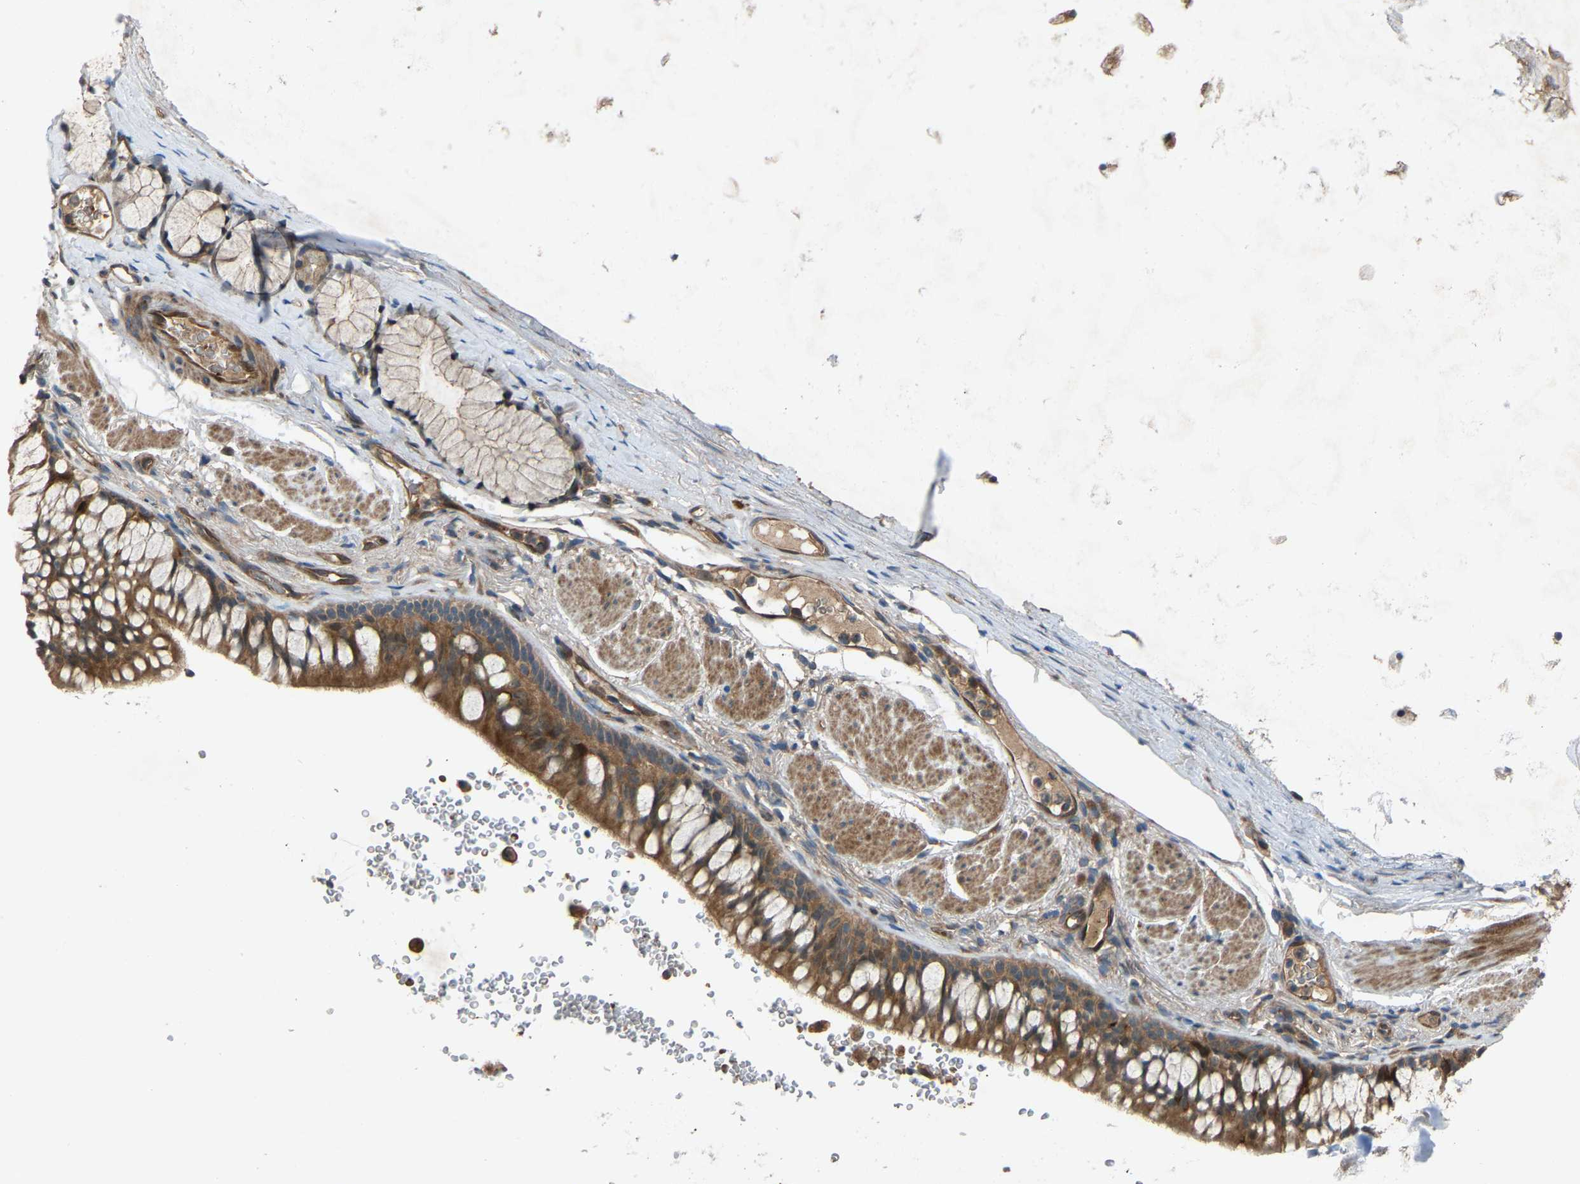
{"staining": {"intensity": "moderate", "quantity": ">75%", "location": "cytoplasmic/membranous"}, "tissue": "bronchus", "cell_type": "Respiratory epithelial cells", "image_type": "normal", "snomed": [{"axis": "morphology", "description": "Normal tissue, NOS"}, {"axis": "topography", "description": "Cartilage tissue"}, {"axis": "topography", "description": "Bronchus"}], "caption": "Immunohistochemistry micrograph of normal bronchus: human bronchus stained using IHC exhibits medium levels of moderate protein expression localized specifically in the cytoplasmic/membranous of respiratory epithelial cells, appearing as a cytoplasmic/membranous brown color.", "gene": "GAS2L1", "patient": {"sex": "female", "age": 53}}